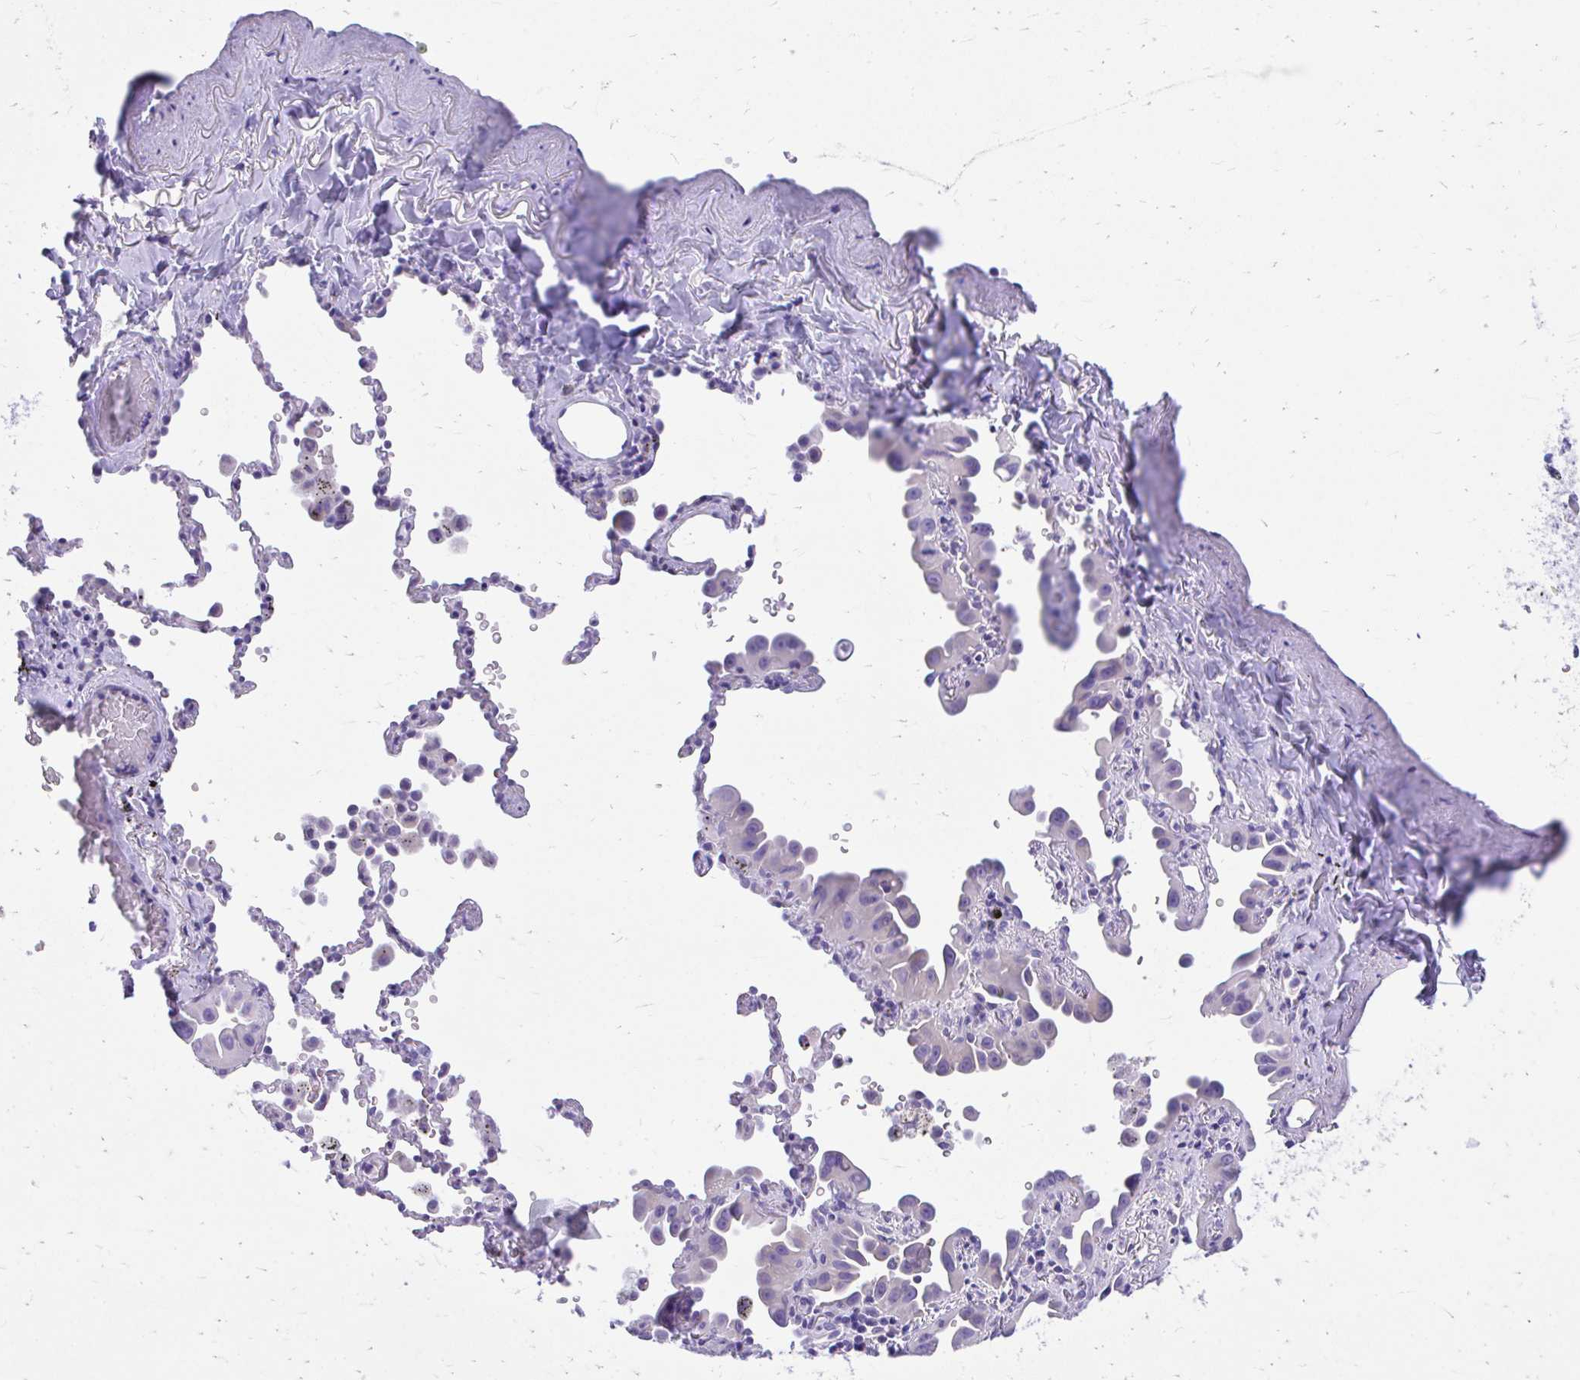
{"staining": {"intensity": "negative", "quantity": "none", "location": "none"}, "tissue": "lung cancer", "cell_type": "Tumor cells", "image_type": "cancer", "snomed": [{"axis": "morphology", "description": "Adenocarcinoma, NOS"}, {"axis": "topography", "description": "Lung"}], "caption": "DAB (3,3'-diaminobenzidine) immunohistochemical staining of human lung cancer exhibits no significant positivity in tumor cells. Nuclei are stained in blue.", "gene": "KRIT1", "patient": {"sex": "male", "age": 68}}